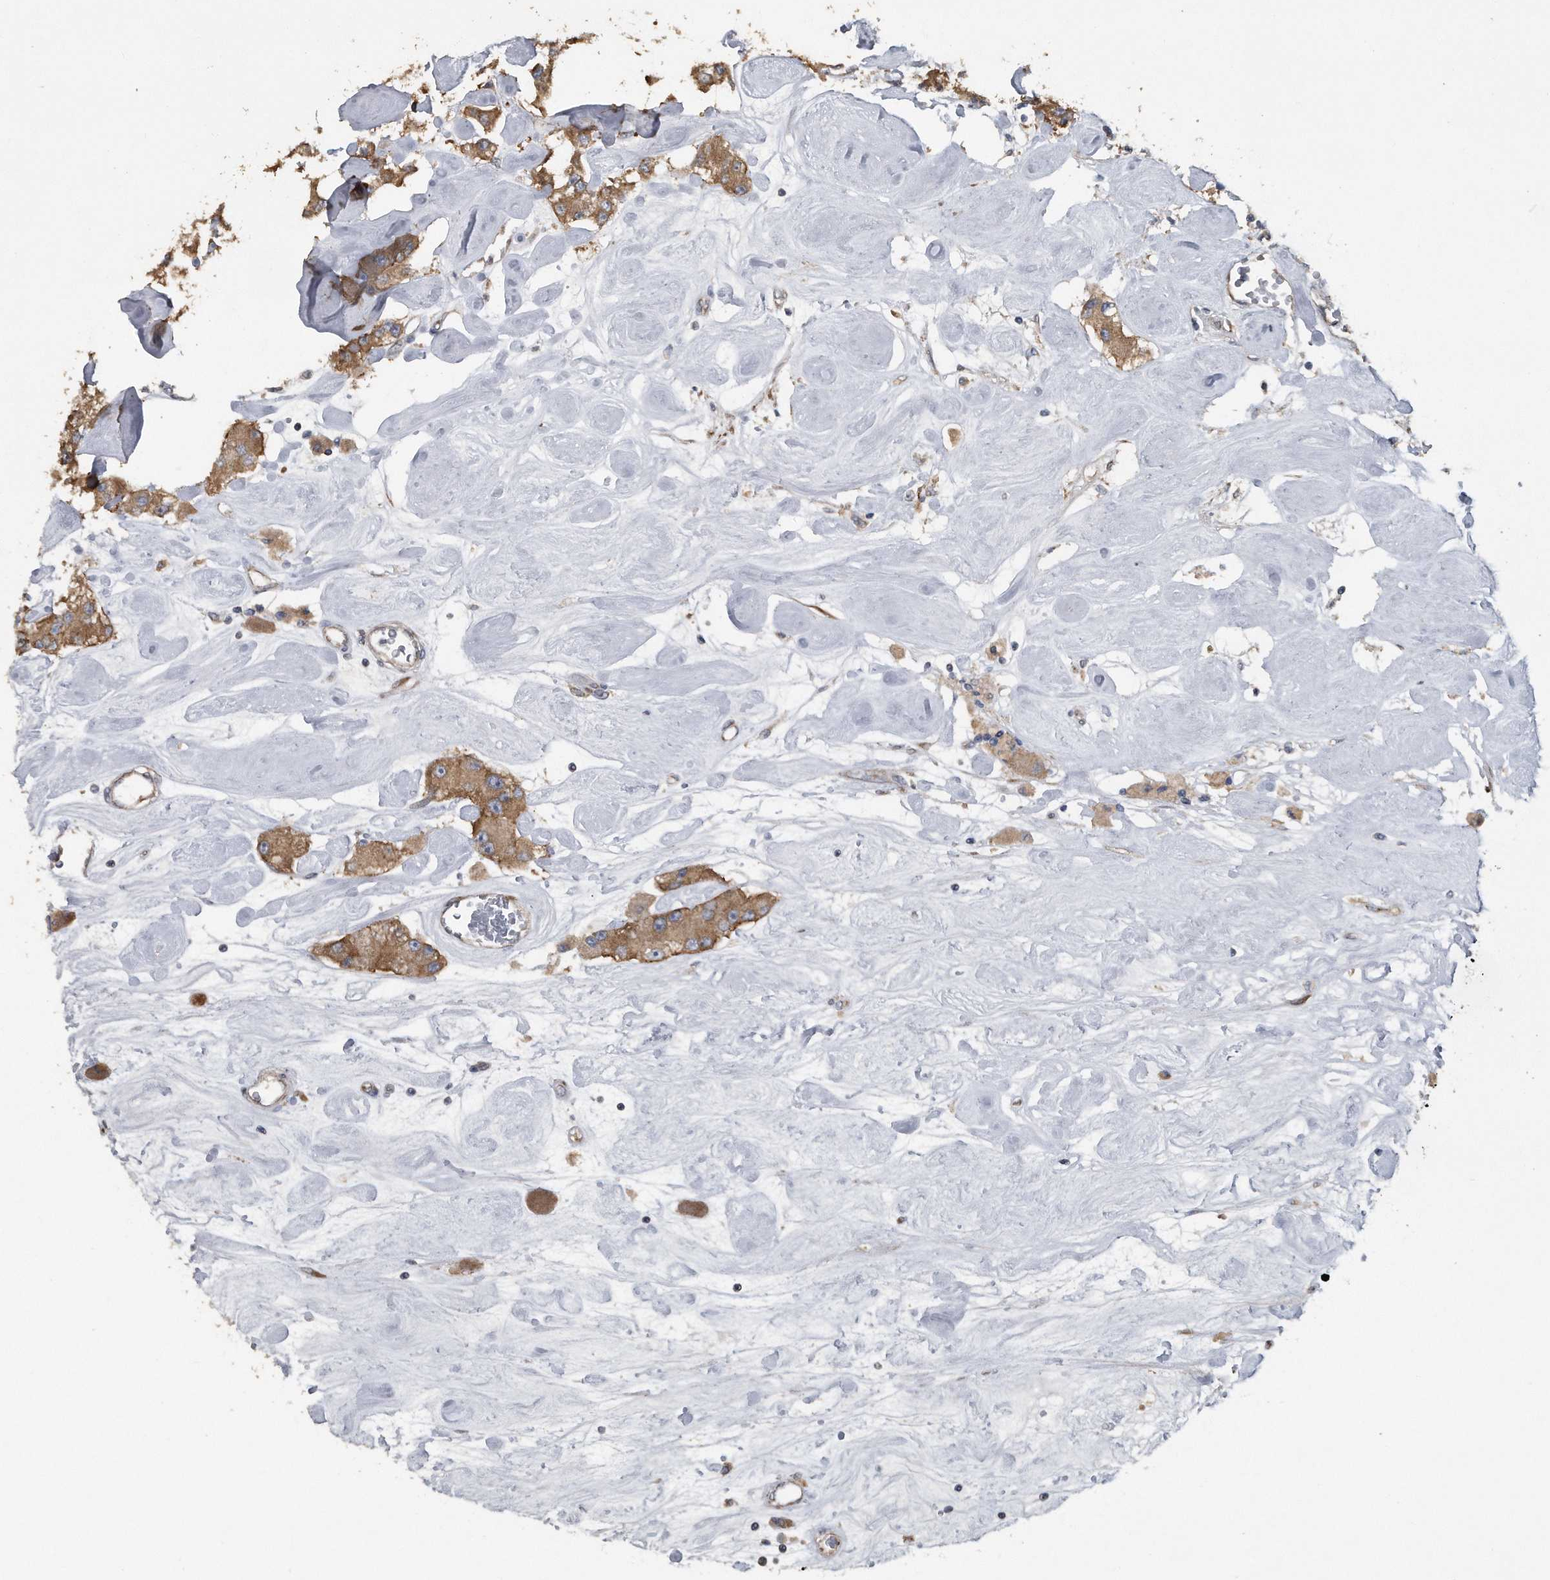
{"staining": {"intensity": "moderate", "quantity": ">75%", "location": "cytoplasmic/membranous"}, "tissue": "carcinoid", "cell_type": "Tumor cells", "image_type": "cancer", "snomed": [{"axis": "morphology", "description": "Carcinoid, malignant, NOS"}, {"axis": "topography", "description": "Pancreas"}], "caption": "A medium amount of moderate cytoplasmic/membranous staining is identified in approximately >75% of tumor cells in carcinoid tissue. The staining was performed using DAB to visualize the protein expression in brown, while the nuclei were stained in blue with hematoxylin (Magnification: 20x).", "gene": "PCLO", "patient": {"sex": "male", "age": 41}}